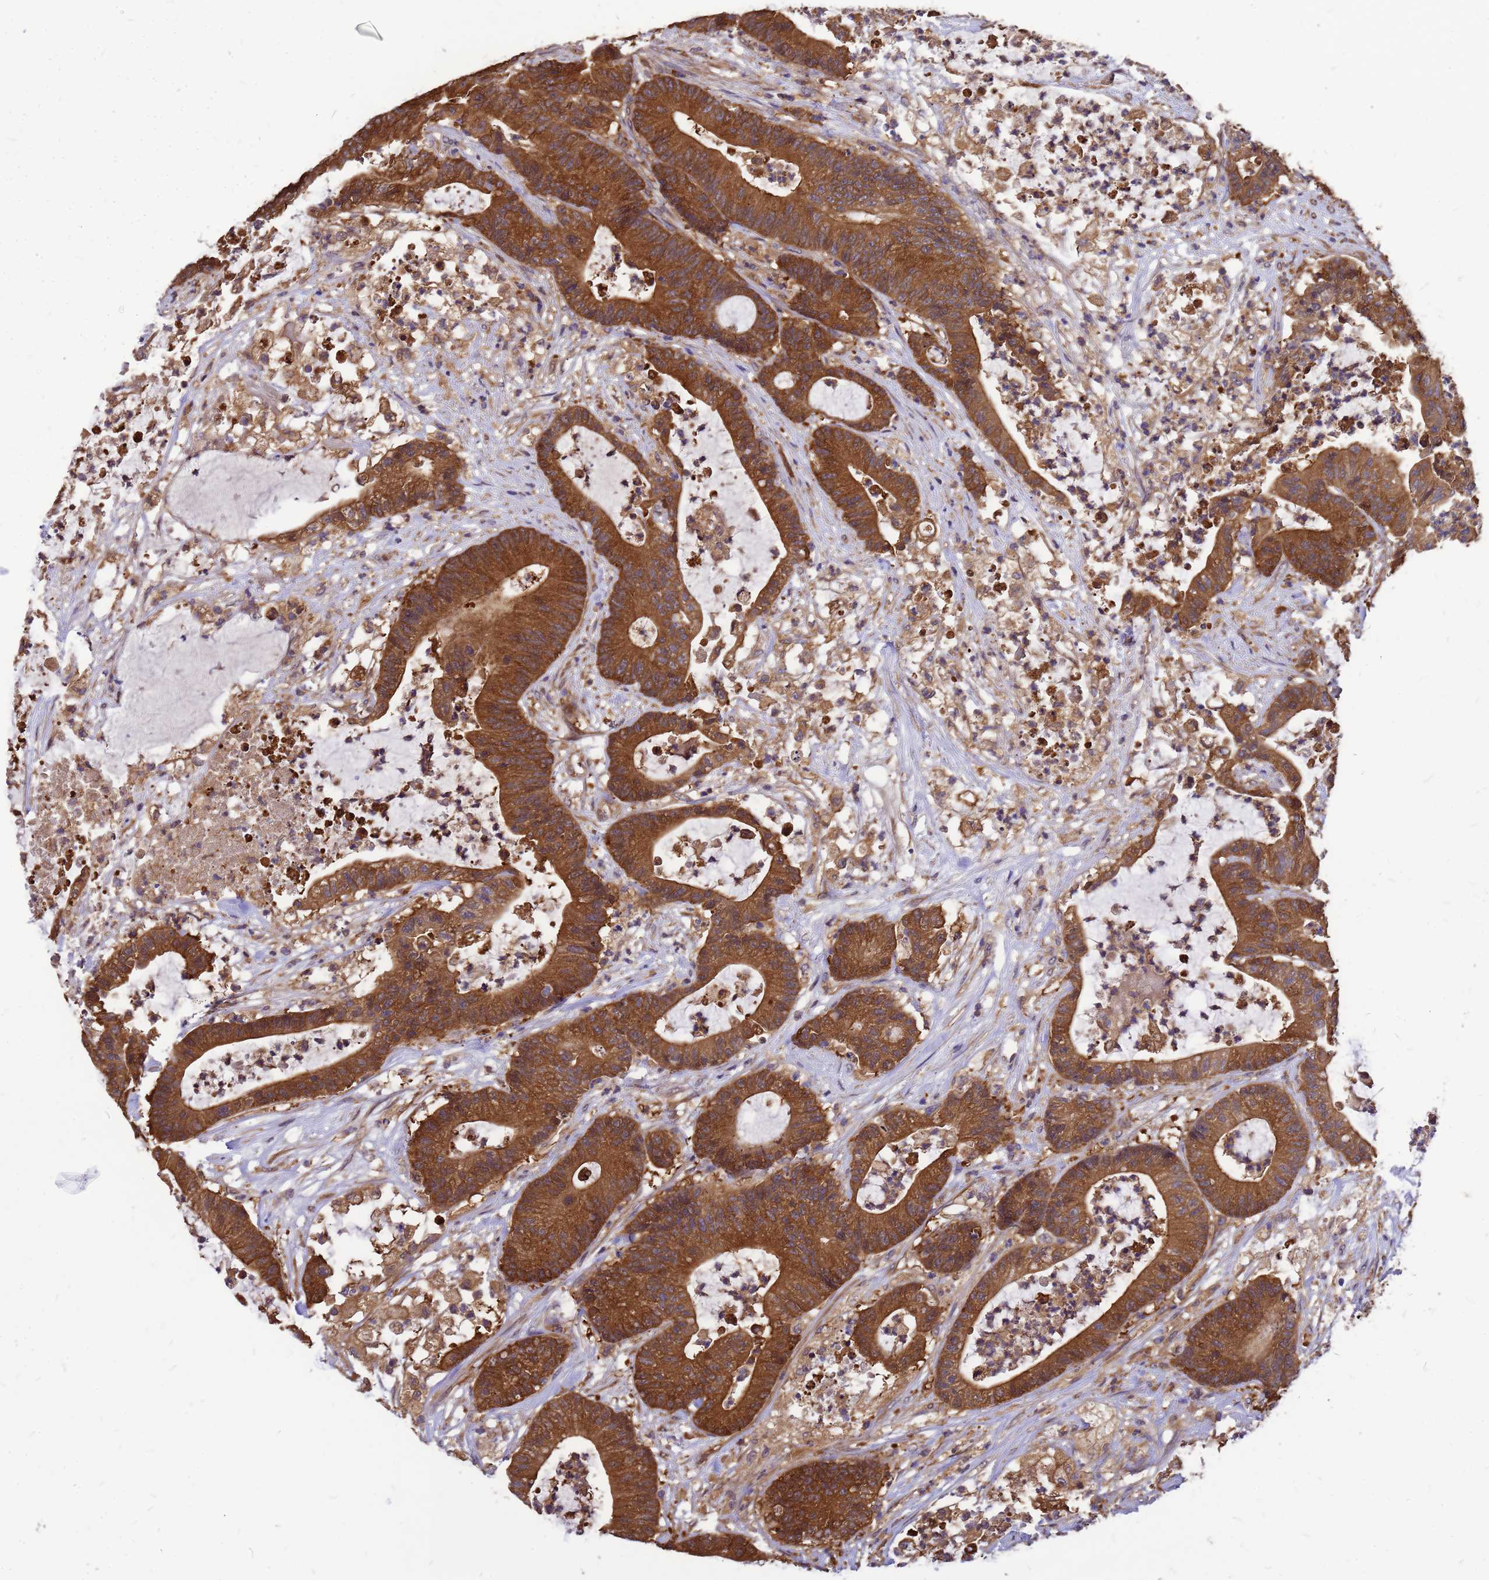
{"staining": {"intensity": "strong", "quantity": ">75%", "location": "cytoplasmic/membranous"}, "tissue": "colorectal cancer", "cell_type": "Tumor cells", "image_type": "cancer", "snomed": [{"axis": "morphology", "description": "Adenocarcinoma, NOS"}, {"axis": "topography", "description": "Colon"}], "caption": "Tumor cells display high levels of strong cytoplasmic/membranous positivity in approximately >75% of cells in human colorectal adenocarcinoma. Nuclei are stained in blue.", "gene": "GID4", "patient": {"sex": "female", "age": 84}}